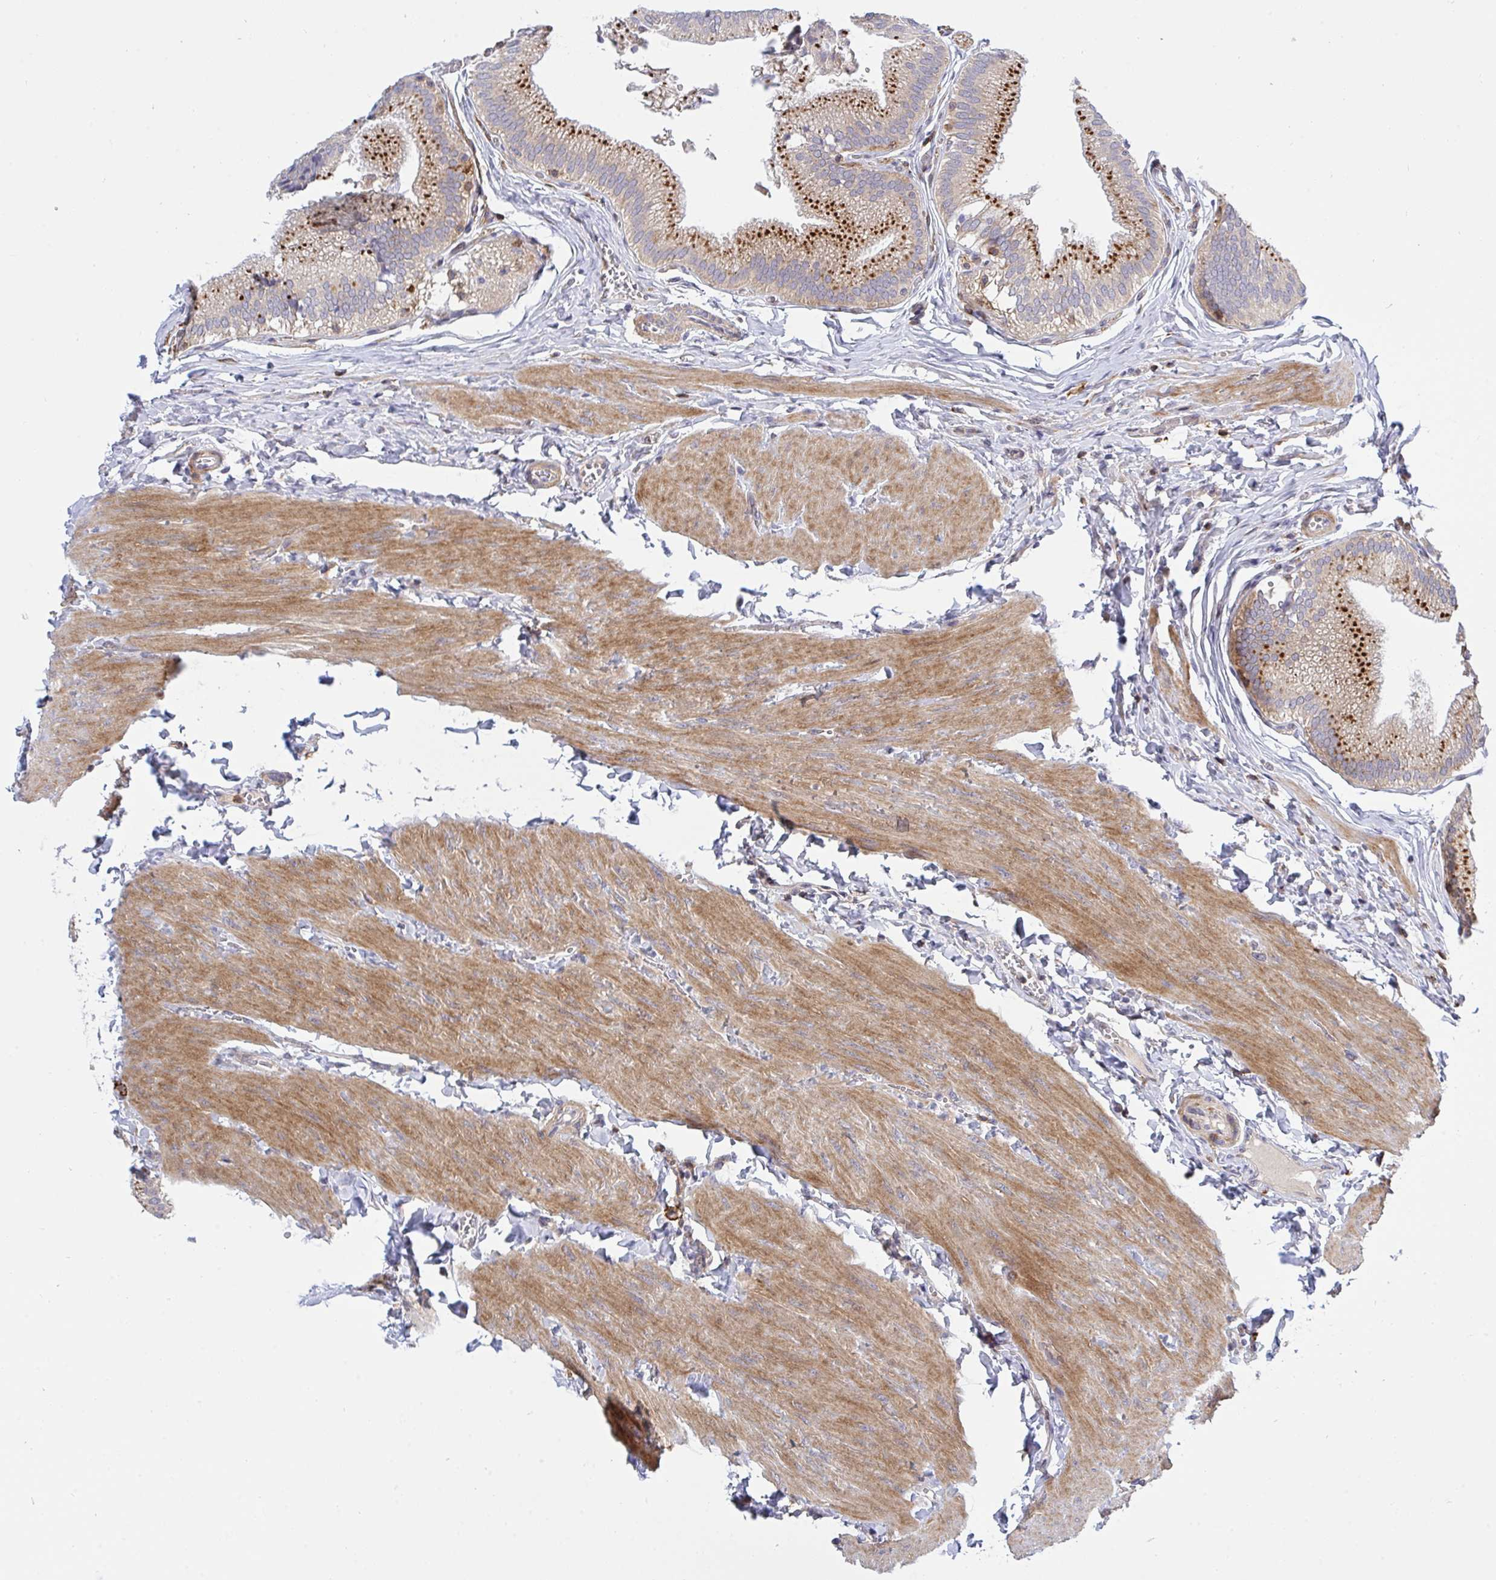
{"staining": {"intensity": "strong", "quantity": "25%-75%", "location": "cytoplasmic/membranous"}, "tissue": "gallbladder", "cell_type": "Glandular cells", "image_type": "normal", "snomed": [{"axis": "morphology", "description": "Normal tissue, NOS"}, {"axis": "topography", "description": "Gallbladder"}, {"axis": "topography", "description": "Peripheral nerve tissue"}], "caption": "Protein staining of unremarkable gallbladder displays strong cytoplasmic/membranous staining in approximately 25%-75% of glandular cells.", "gene": "FRMD3", "patient": {"sex": "male", "age": 17}}